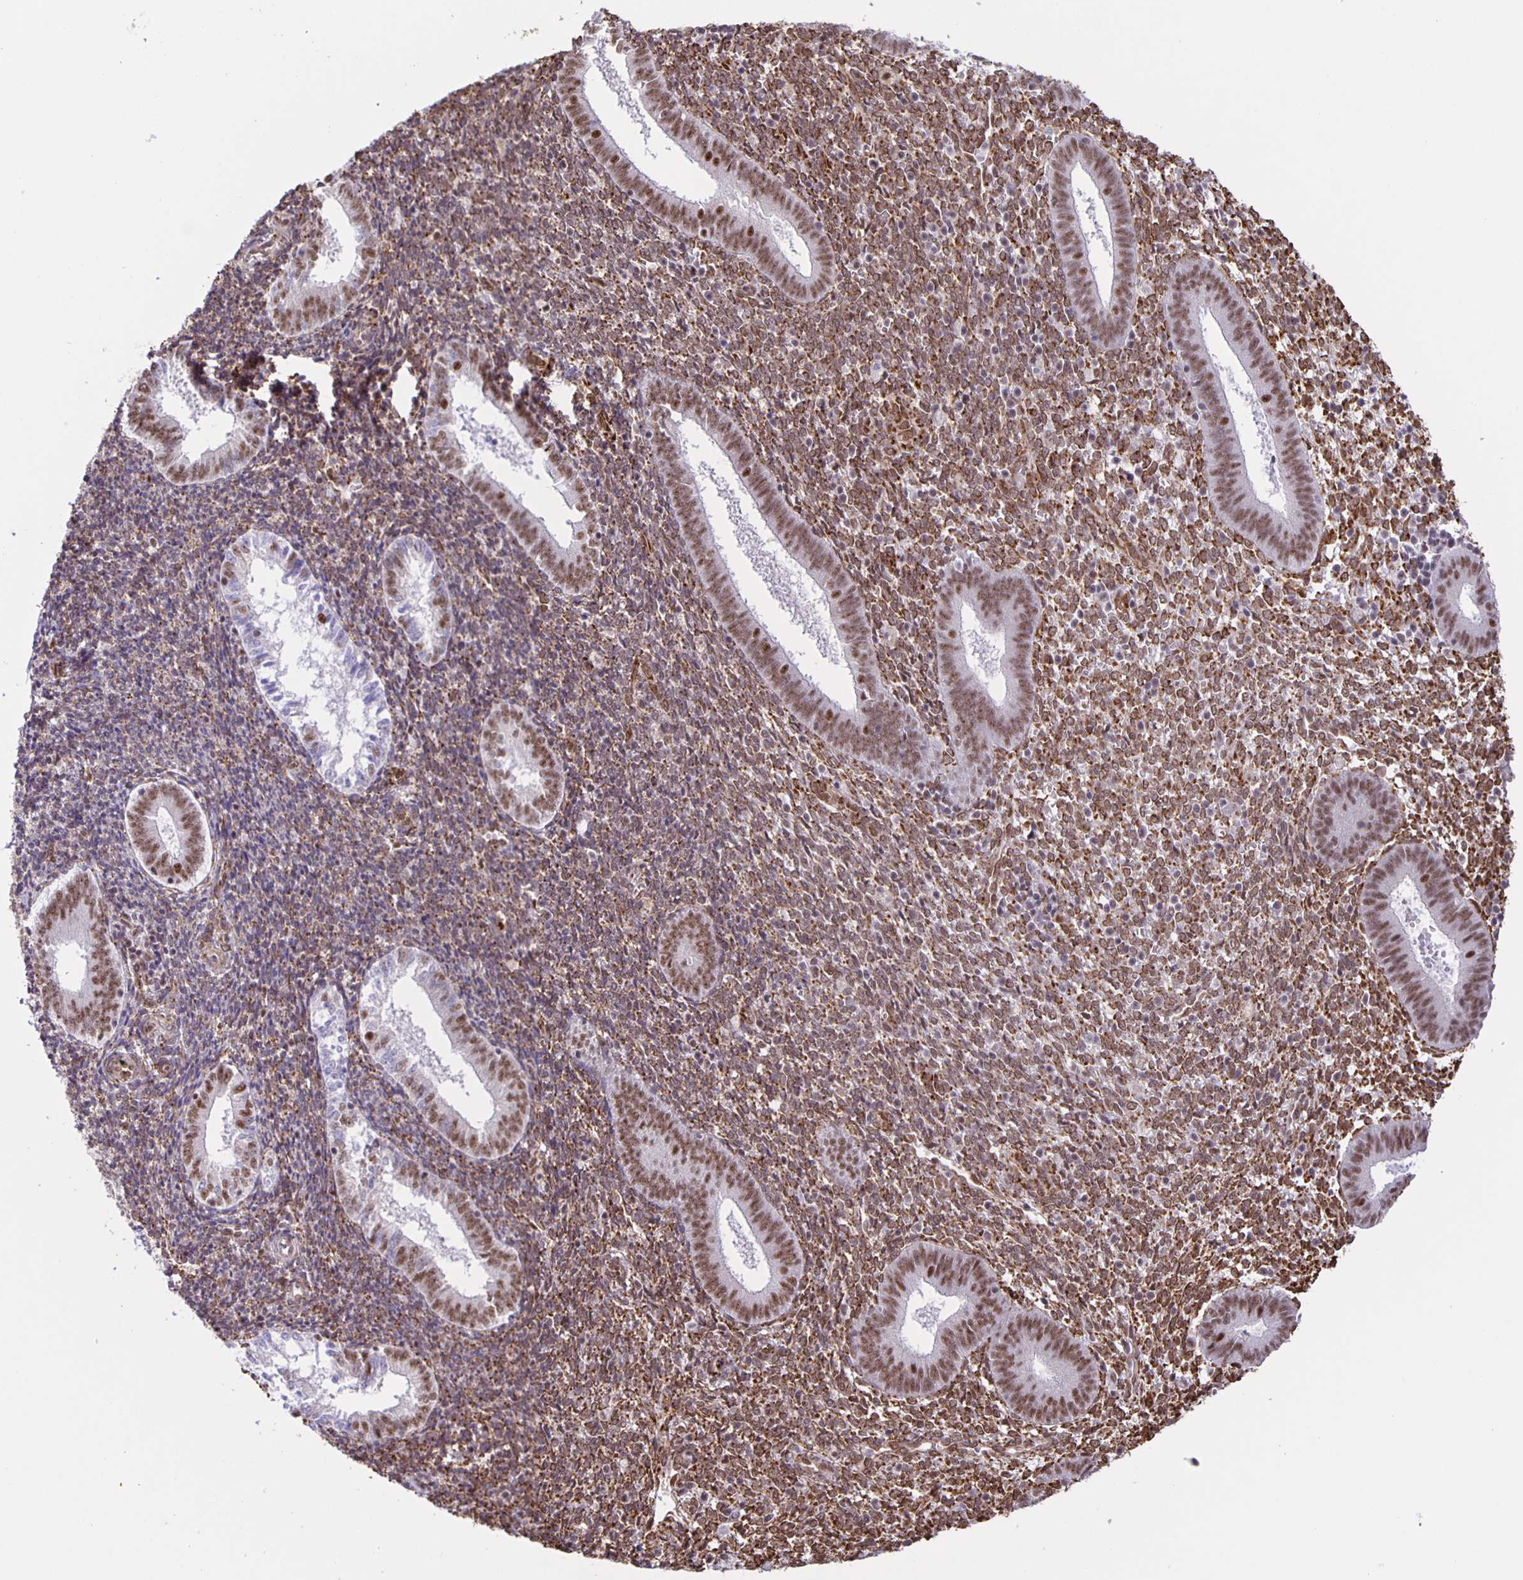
{"staining": {"intensity": "moderate", "quantity": ">75%", "location": "nuclear"}, "tissue": "endometrium", "cell_type": "Cells in endometrial stroma", "image_type": "normal", "snomed": [{"axis": "morphology", "description": "Normal tissue, NOS"}, {"axis": "topography", "description": "Endometrium"}], "caption": "High-magnification brightfield microscopy of unremarkable endometrium stained with DAB (brown) and counterstained with hematoxylin (blue). cells in endometrial stroma exhibit moderate nuclear expression is seen in about>75% of cells.", "gene": "ZRANB2", "patient": {"sex": "female", "age": 25}}